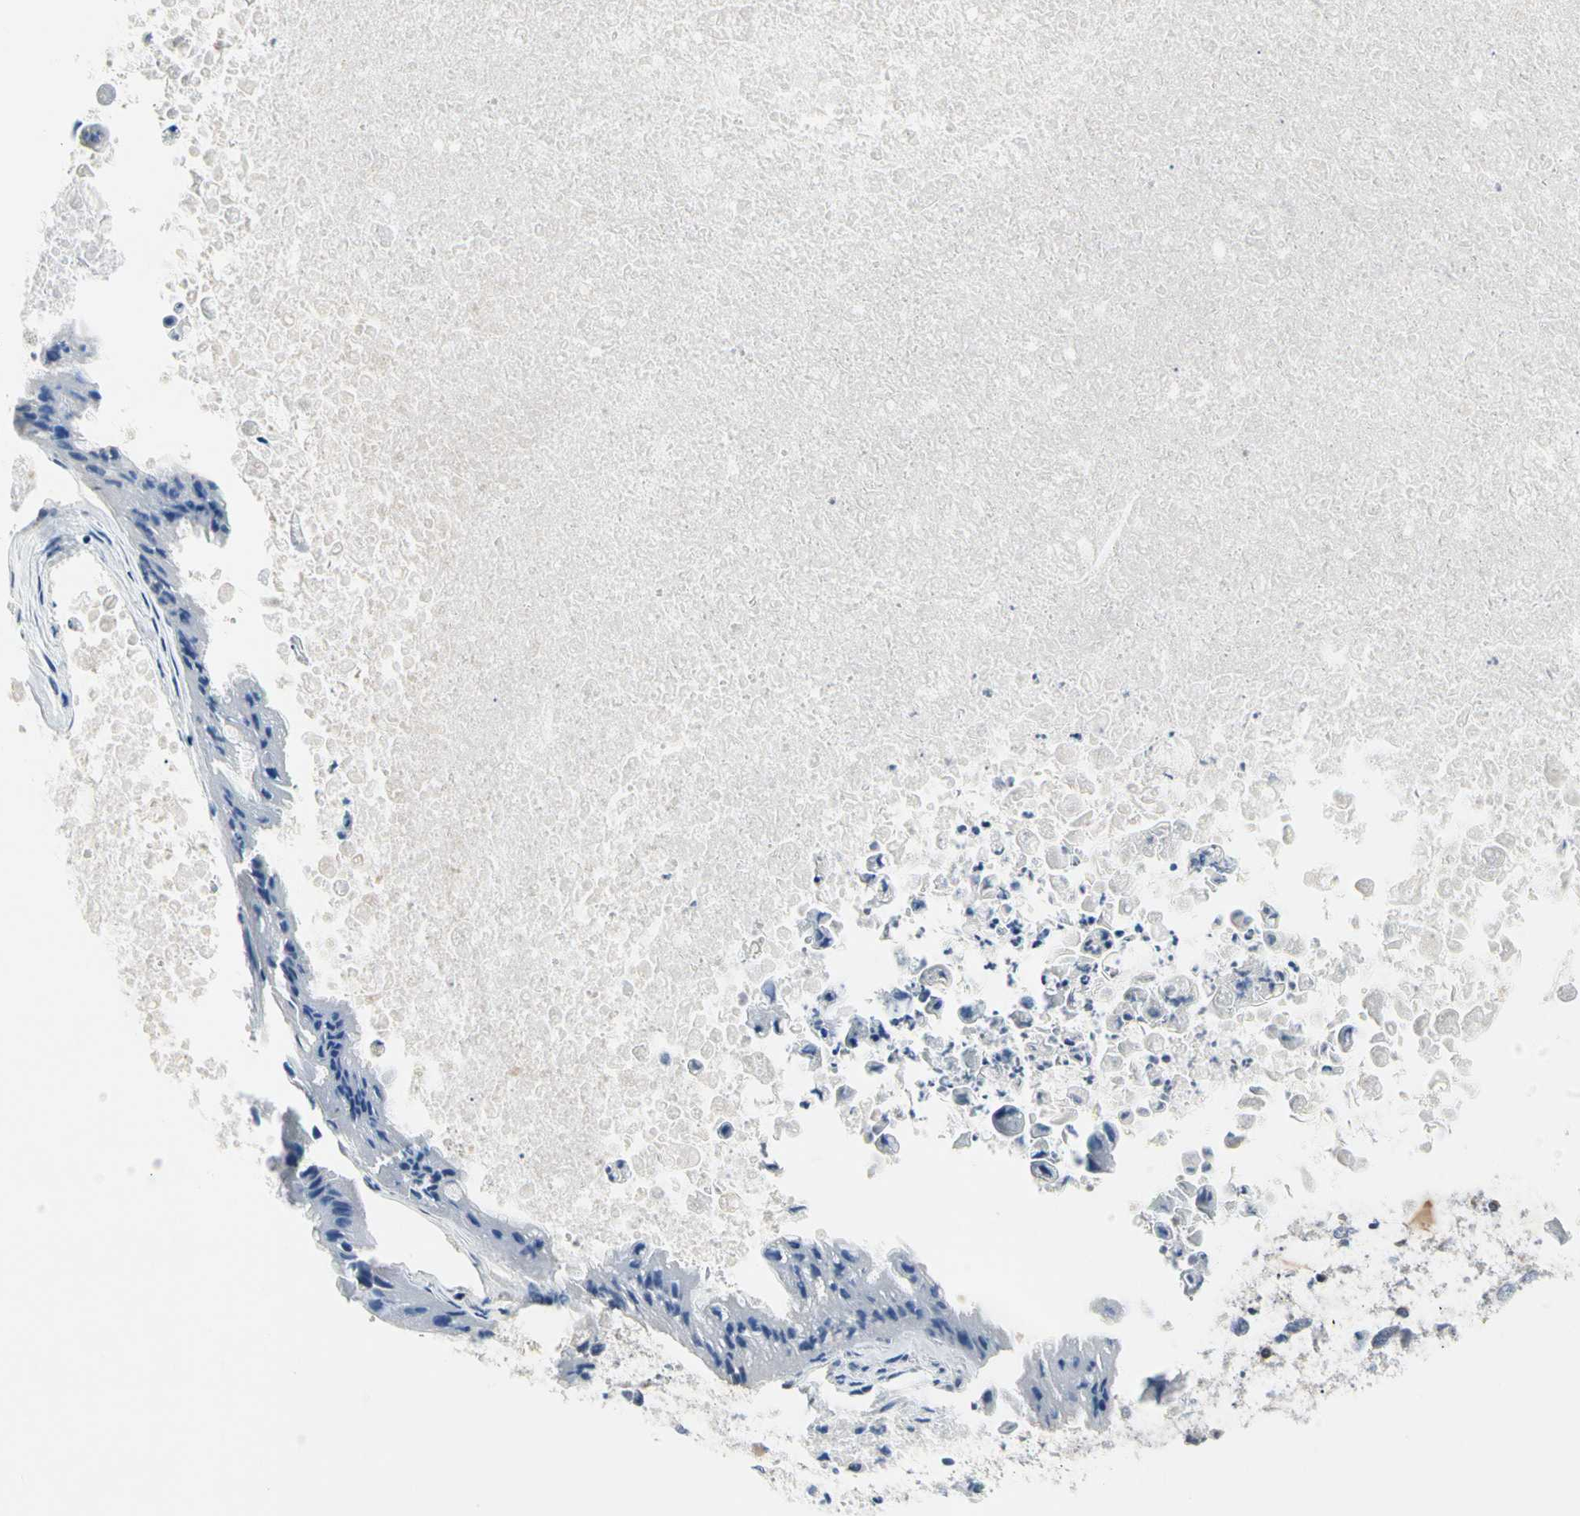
{"staining": {"intensity": "negative", "quantity": "none", "location": "none"}, "tissue": "ovarian cancer", "cell_type": "Tumor cells", "image_type": "cancer", "snomed": [{"axis": "morphology", "description": "Cystadenocarcinoma, mucinous, NOS"}, {"axis": "topography", "description": "Ovary"}], "caption": "Ovarian cancer (mucinous cystadenocarcinoma) was stained to show a protein in brown. There is no significant expression in tumor cells. Brightfield microscopy of IHC stained with DAB (brown) and hematoxylin (blue), captured at high magnification.", "gene": "ECRG4", "patient": {"sex": "female", "age": 37}}